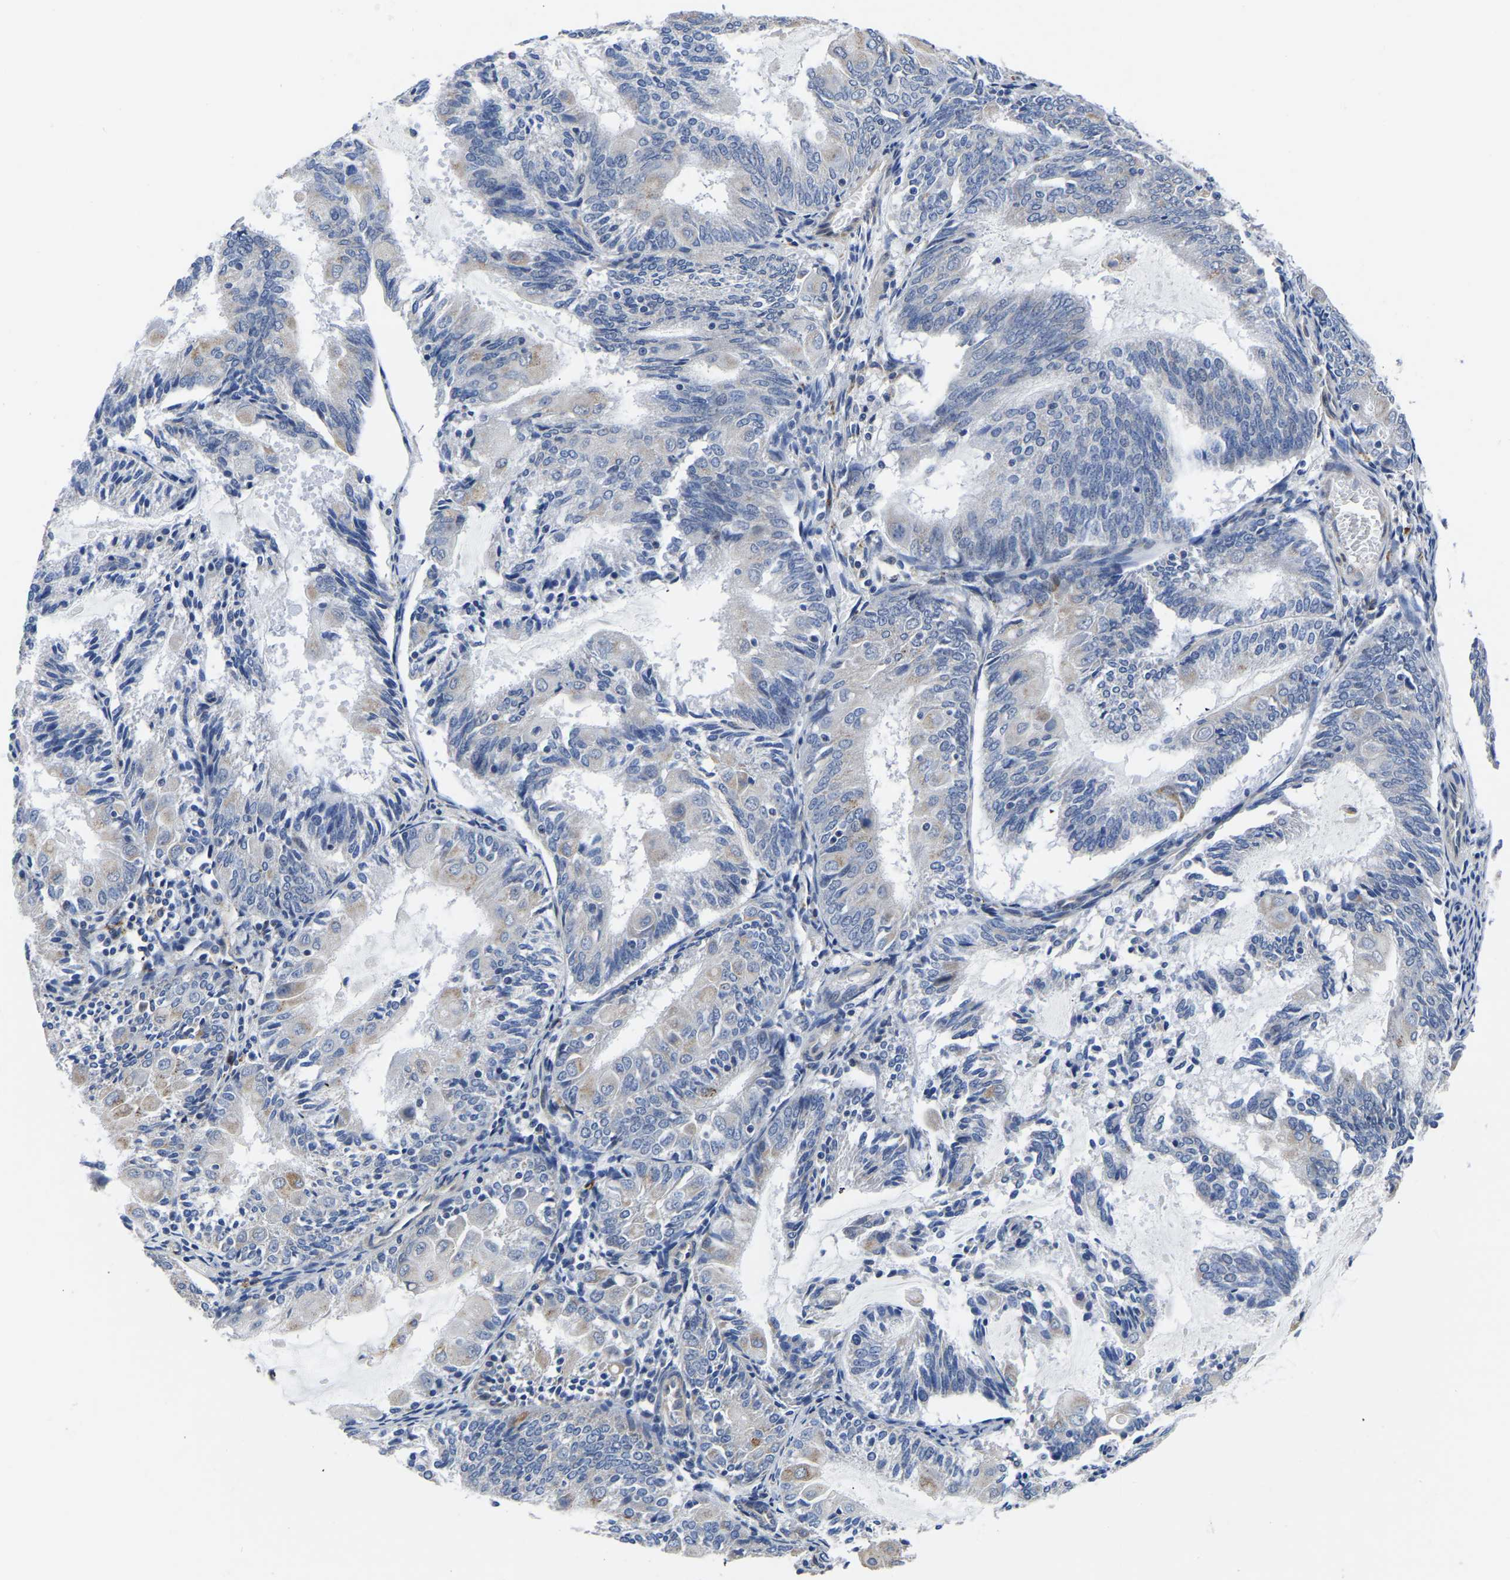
{"staining": {"intensity": "negative", "quantity": "none", "location": "none"}, "tissue": "endometrial cancer", "cell_type": "Tumor cells", "image_type": "cancer", "snomed": [{"axis": "morphology", "description": "Adenocarcinoma, NOS"}, {"axis": "topography", "description": "Endometrium"}], "caption": "Tumor cells are negative for brown protein staining in adenocarcinoma (endometrial). The staining is performed using DAB brown chromogen with nuclei counter-stained in using hematoxylin.", "gene": "PDLIM7", "patient": {"sex": "female", "age": 81}}